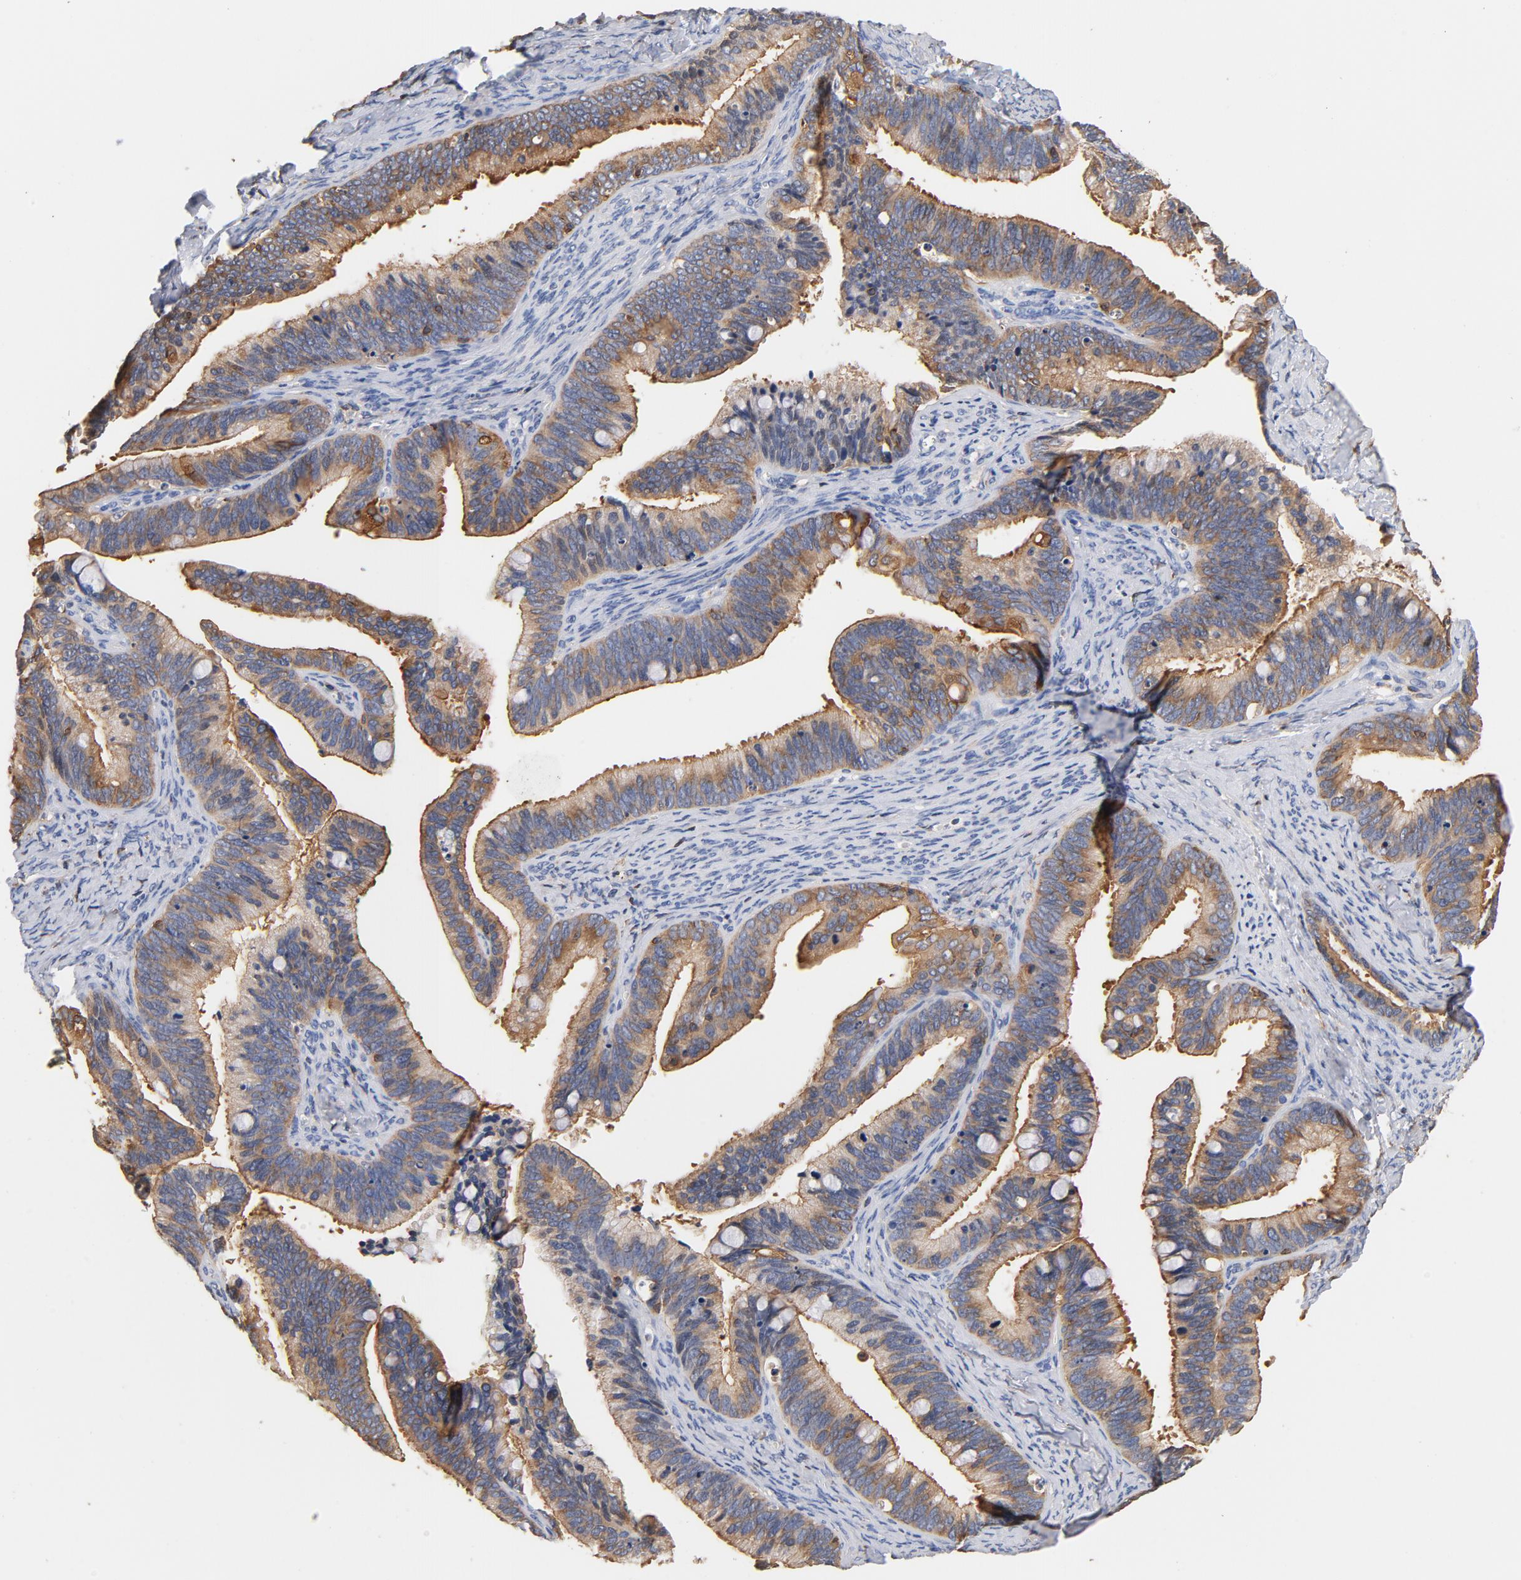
{"staining": {"intensity": "moderate", "quantity": ">75%", "location": "cytoplasmic/membranous"}, "tissue": "cervical cancer", "cell_type": "Tumor cells", "image_type": "cancer", "snomed": [{"axis": "morphology", "description": "Adenocarcinoma, NOS"}, {"axis": "topography", "description": "Cervix"}], "caption": "Immunohistochemistry micrograph of neoplastic tissue: adenocarcinoma (cervical) stained using immunohistochemistry (IHC) displays medium levels of moderate protein expression localized specifically in the cytoplasmic/membranous of tumor cells, appearing as a cytoplasmic/membranous brown color.", "gene": "EZR", "patient": {"sex": "female", "age": 47}}